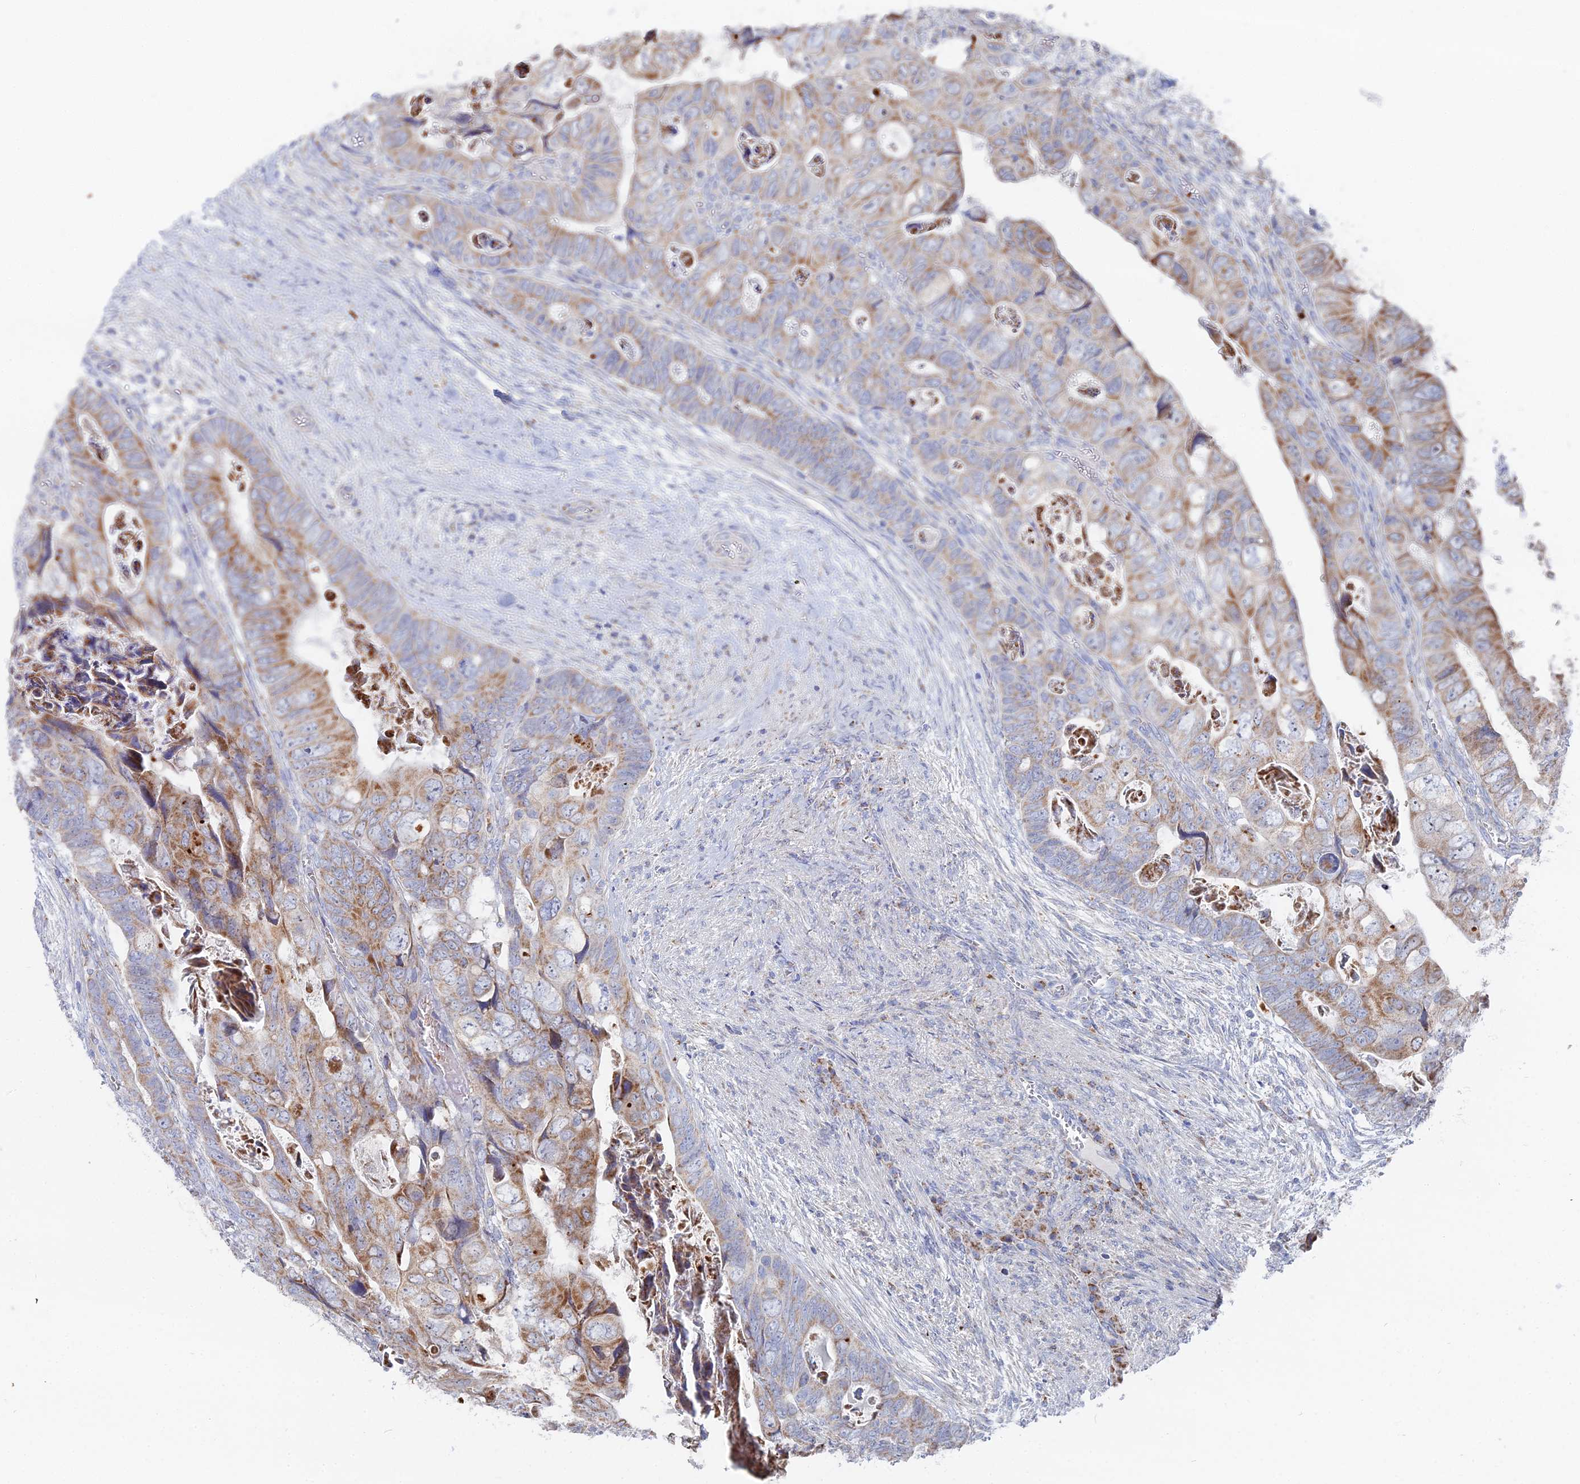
{"staining": {"intensity": "moderate", "quantity": ">75%", "location": "cytoplasmic/membranous"}, "tissue": "colorectal cancer", "cell_type": "Tumor cells", "image_type": "cancer", "snomed": [{"axis": "morphology", "description": "Adenocarcinoma, NOS"}, {"axis": "topography", "description": "Rectum"}], "caption": "Colorectal cancer (adenocarcinoma) stained for a protein (brown) exhibits moderate cytoplasmic/membranous positive positivity in approximately >75% of tumor cells.", "gene": "MPC1", "patient": {"sex": "female", "age": 78}}